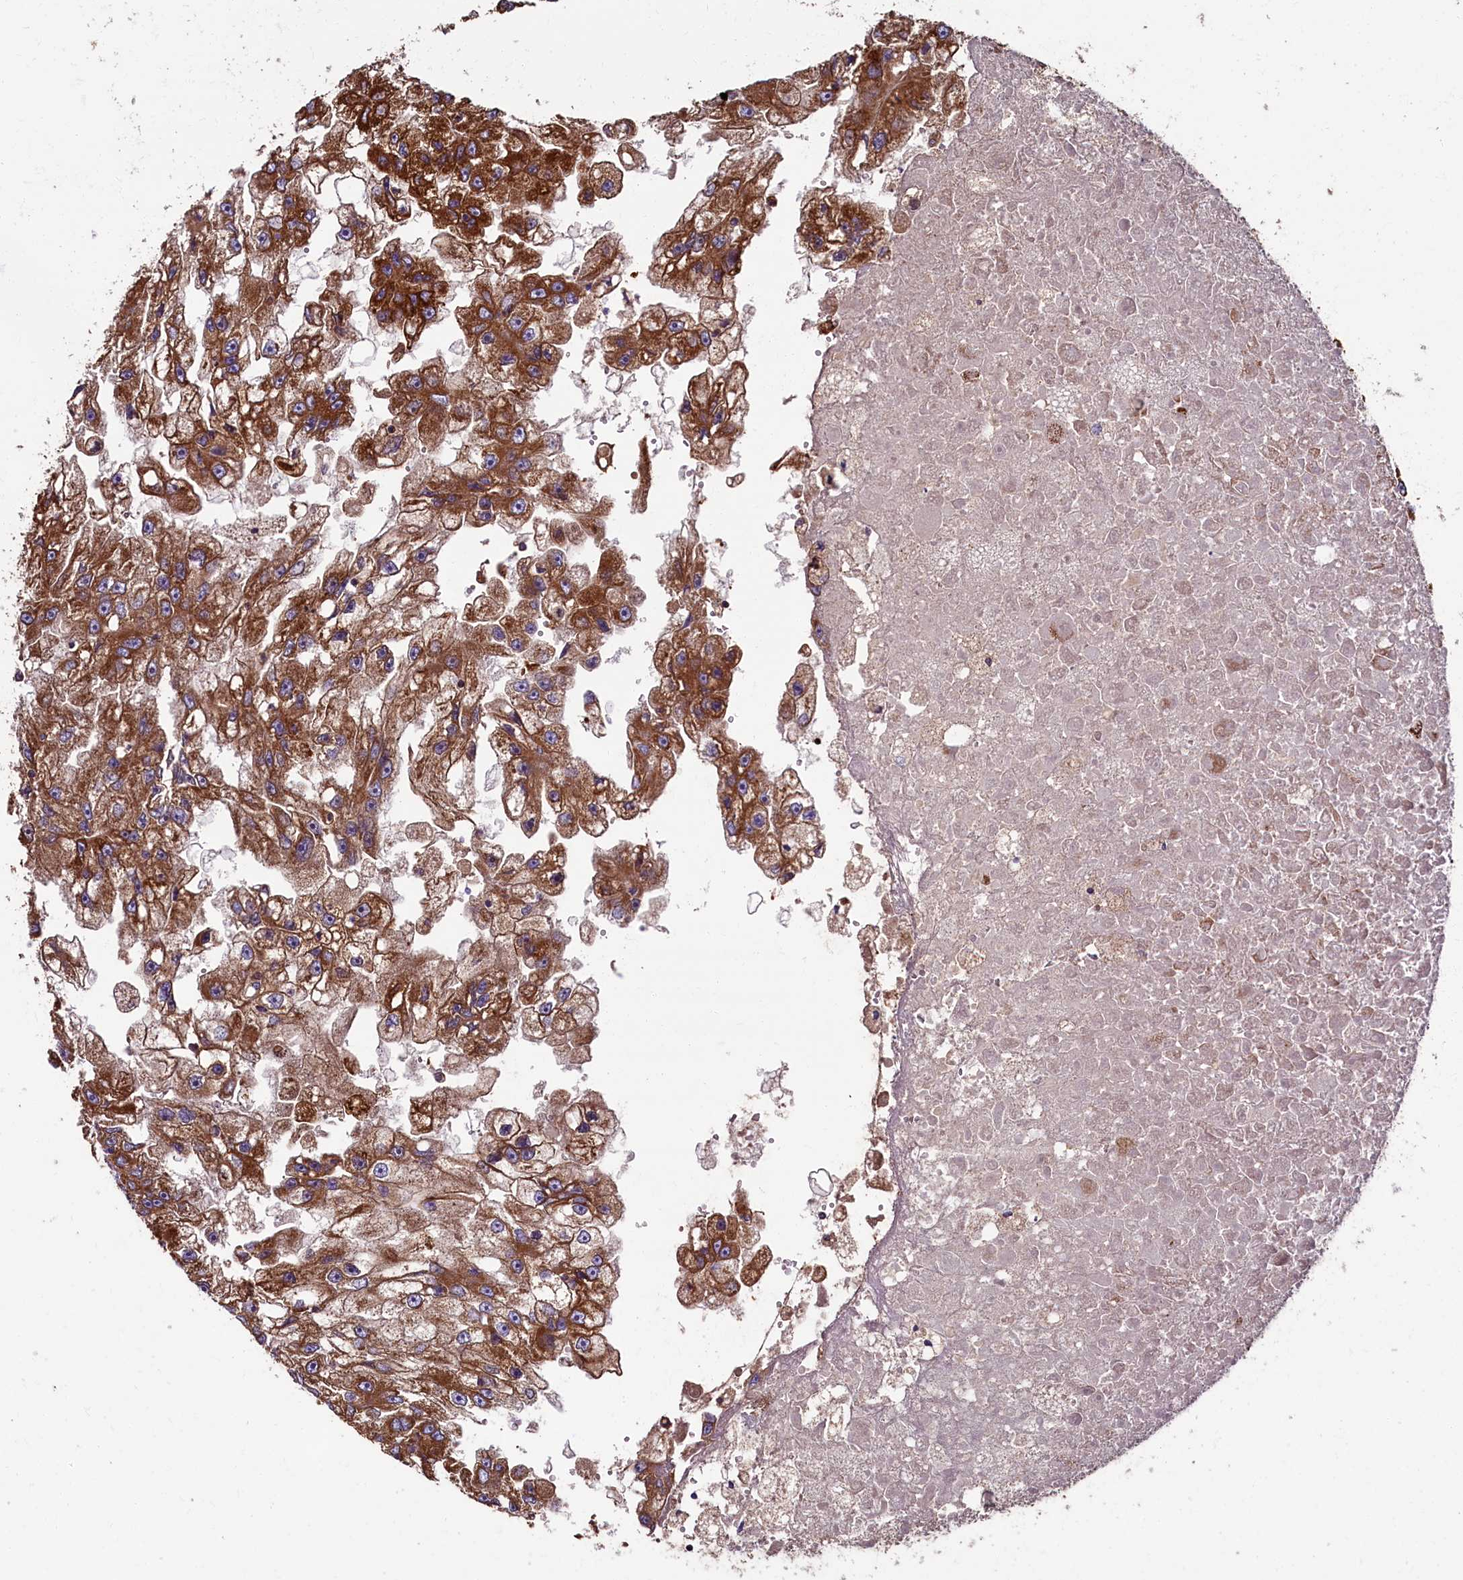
{"staining": {"intensity": "strong", "quantity": ">75%", "location": "cytoplasmic/membranous"}, "tissue": "renal cancer", "cell_type": "Tumor cells", "image_type": "cancer", "snomed": [{"axis": "morphology", "description": "Adenocarcinoma, NOS"}, {"axis": "topography", "description": "Kidney"}], "caption": "Protein staining shows strong cytoplasmic/membranous staining in about >75% of tumor cells in renal cancer (adenocarcinoma).", "gene": "ZSWIM1", "patient": {"sex": "male", "age": 63}}